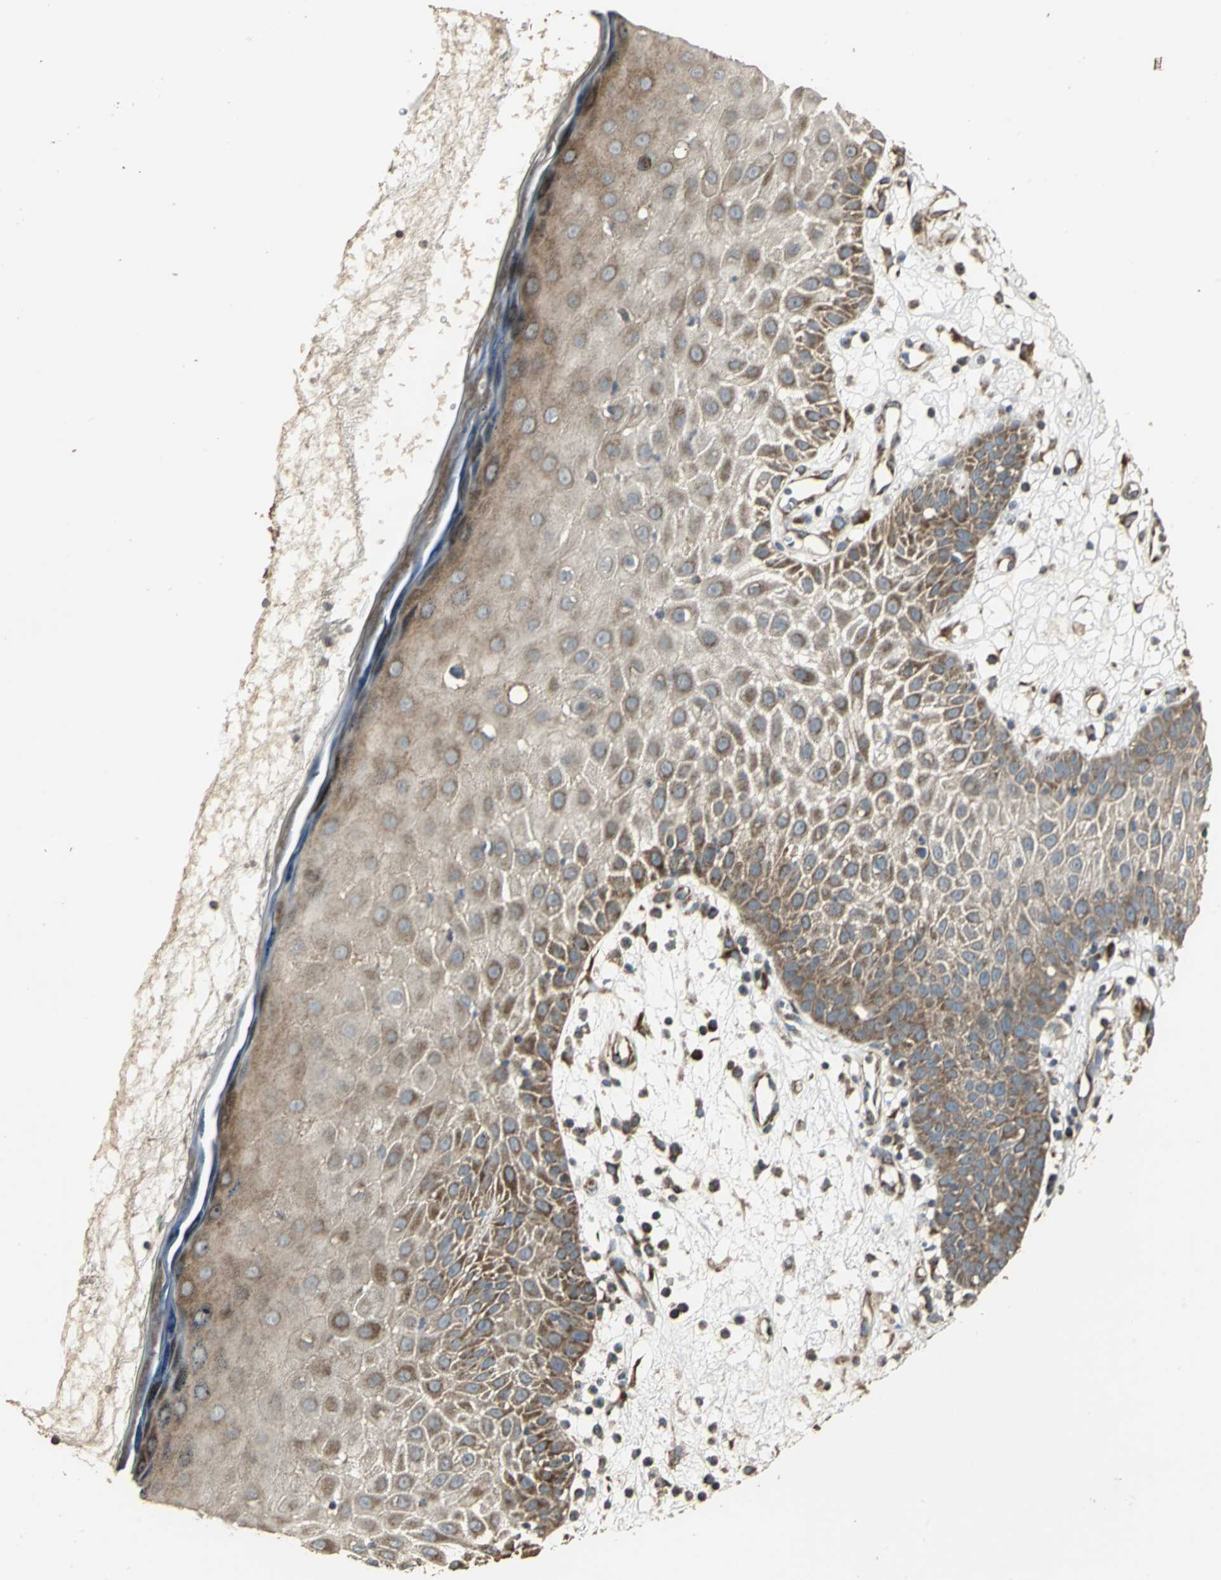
{"staining": {"intensity": "strong", "quantity": ">75%", "location": "cytoplasmic/membranous"}, "tissue": "skin cancer", "cell_type": "Tumor cells", "image_type": "cancer", "snomed": [{"axis": "morphology", "description": "Squamous cell carcinoma, NOS"}, {"axis": "topography", "description": "Skin"}], "caption": "High-power microscopy captured an IHC micrograph of skin squamous cell carcinoma, revealing strong cytoplasmic/membranous expression in about >75% of tumor cells.", "gene": "KANK1", "patient": {"sex": "female", "age": 78}}